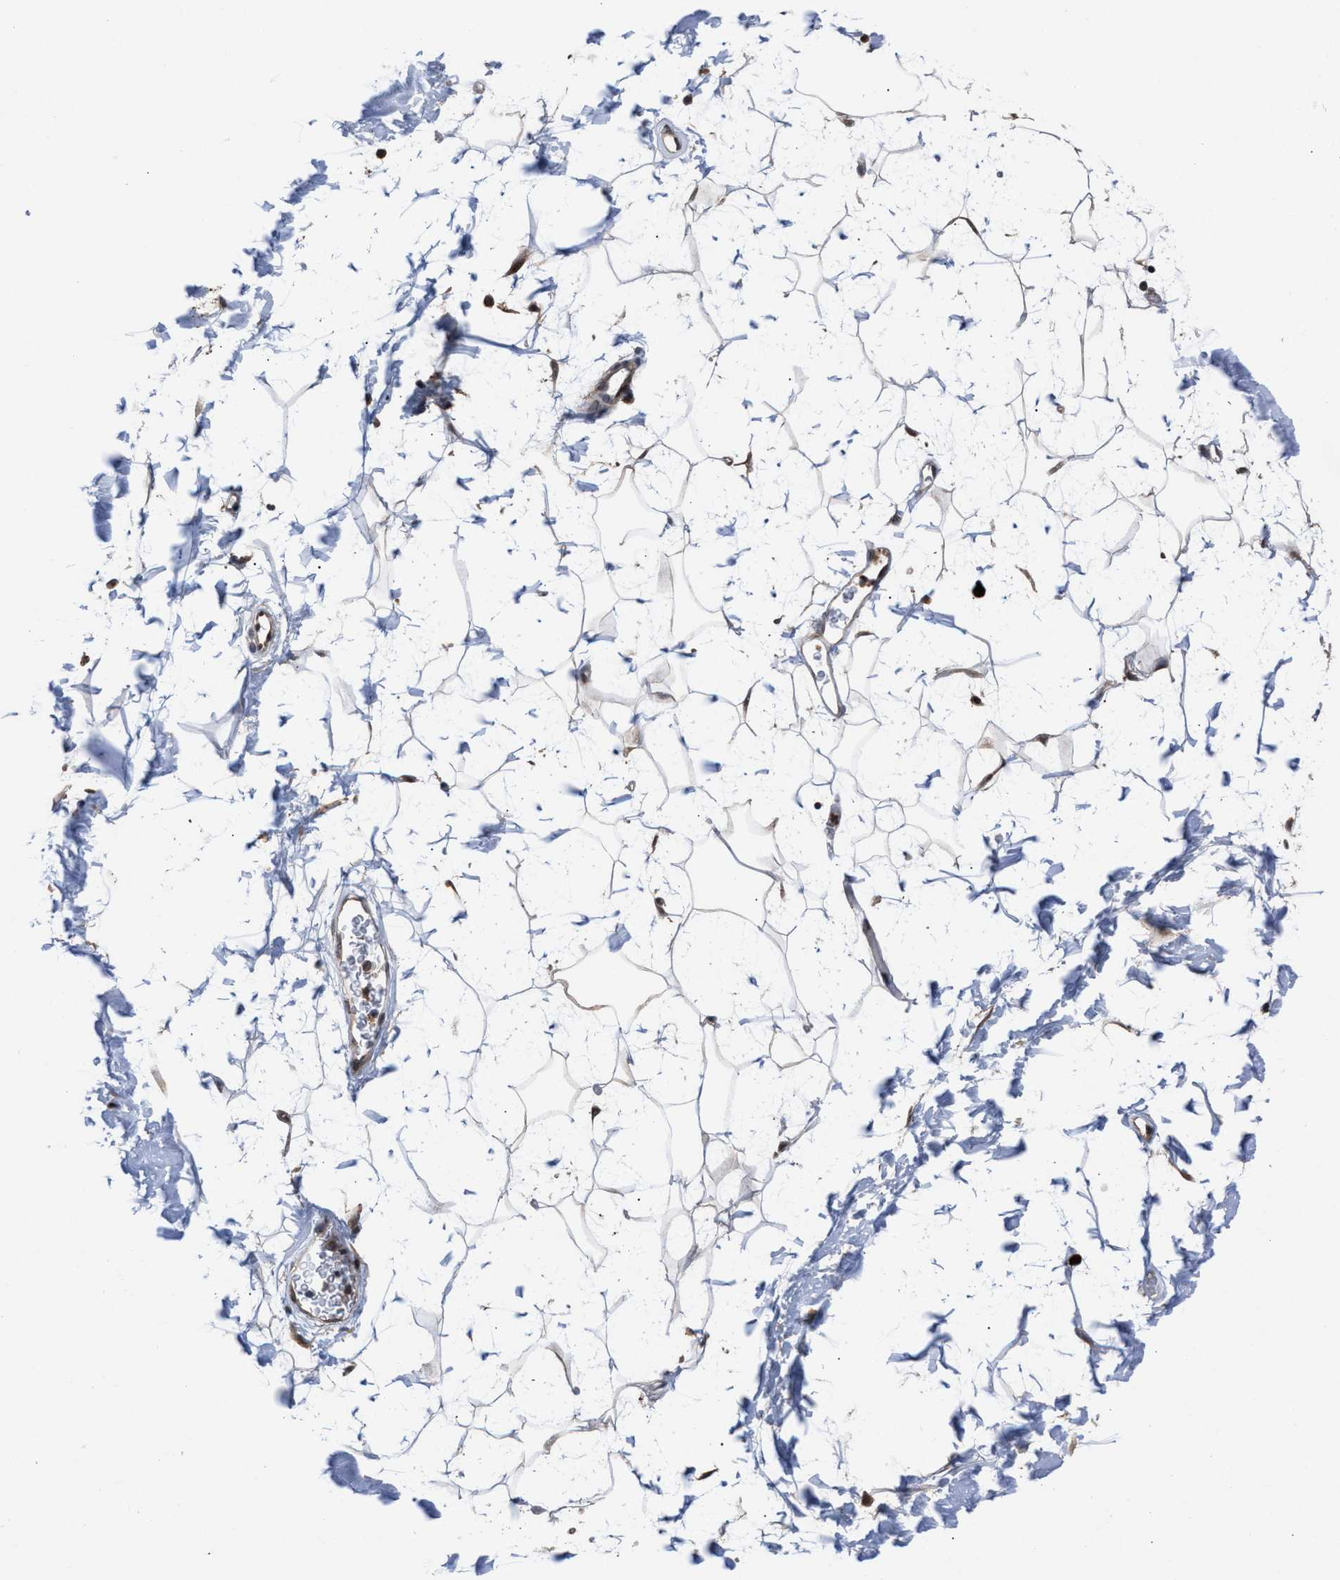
{"staining": {"intensity": "negative", "quantity": "none", "location": "none"}, "tissue": "adipose tissue", "cell_type": "Adipocytes", "image_type": "normal", "snomed": [{"axis": "morphology", "description": "Normal tissue, NOS"}, {"axis": "topography", "description": "Soft tissue"}], "caption": "The photomicrograph shows no staining of adipocytes in benign adipose tissue.", "gene": "TP53BP2", "patient": {"sex": "male", "age": 72}}